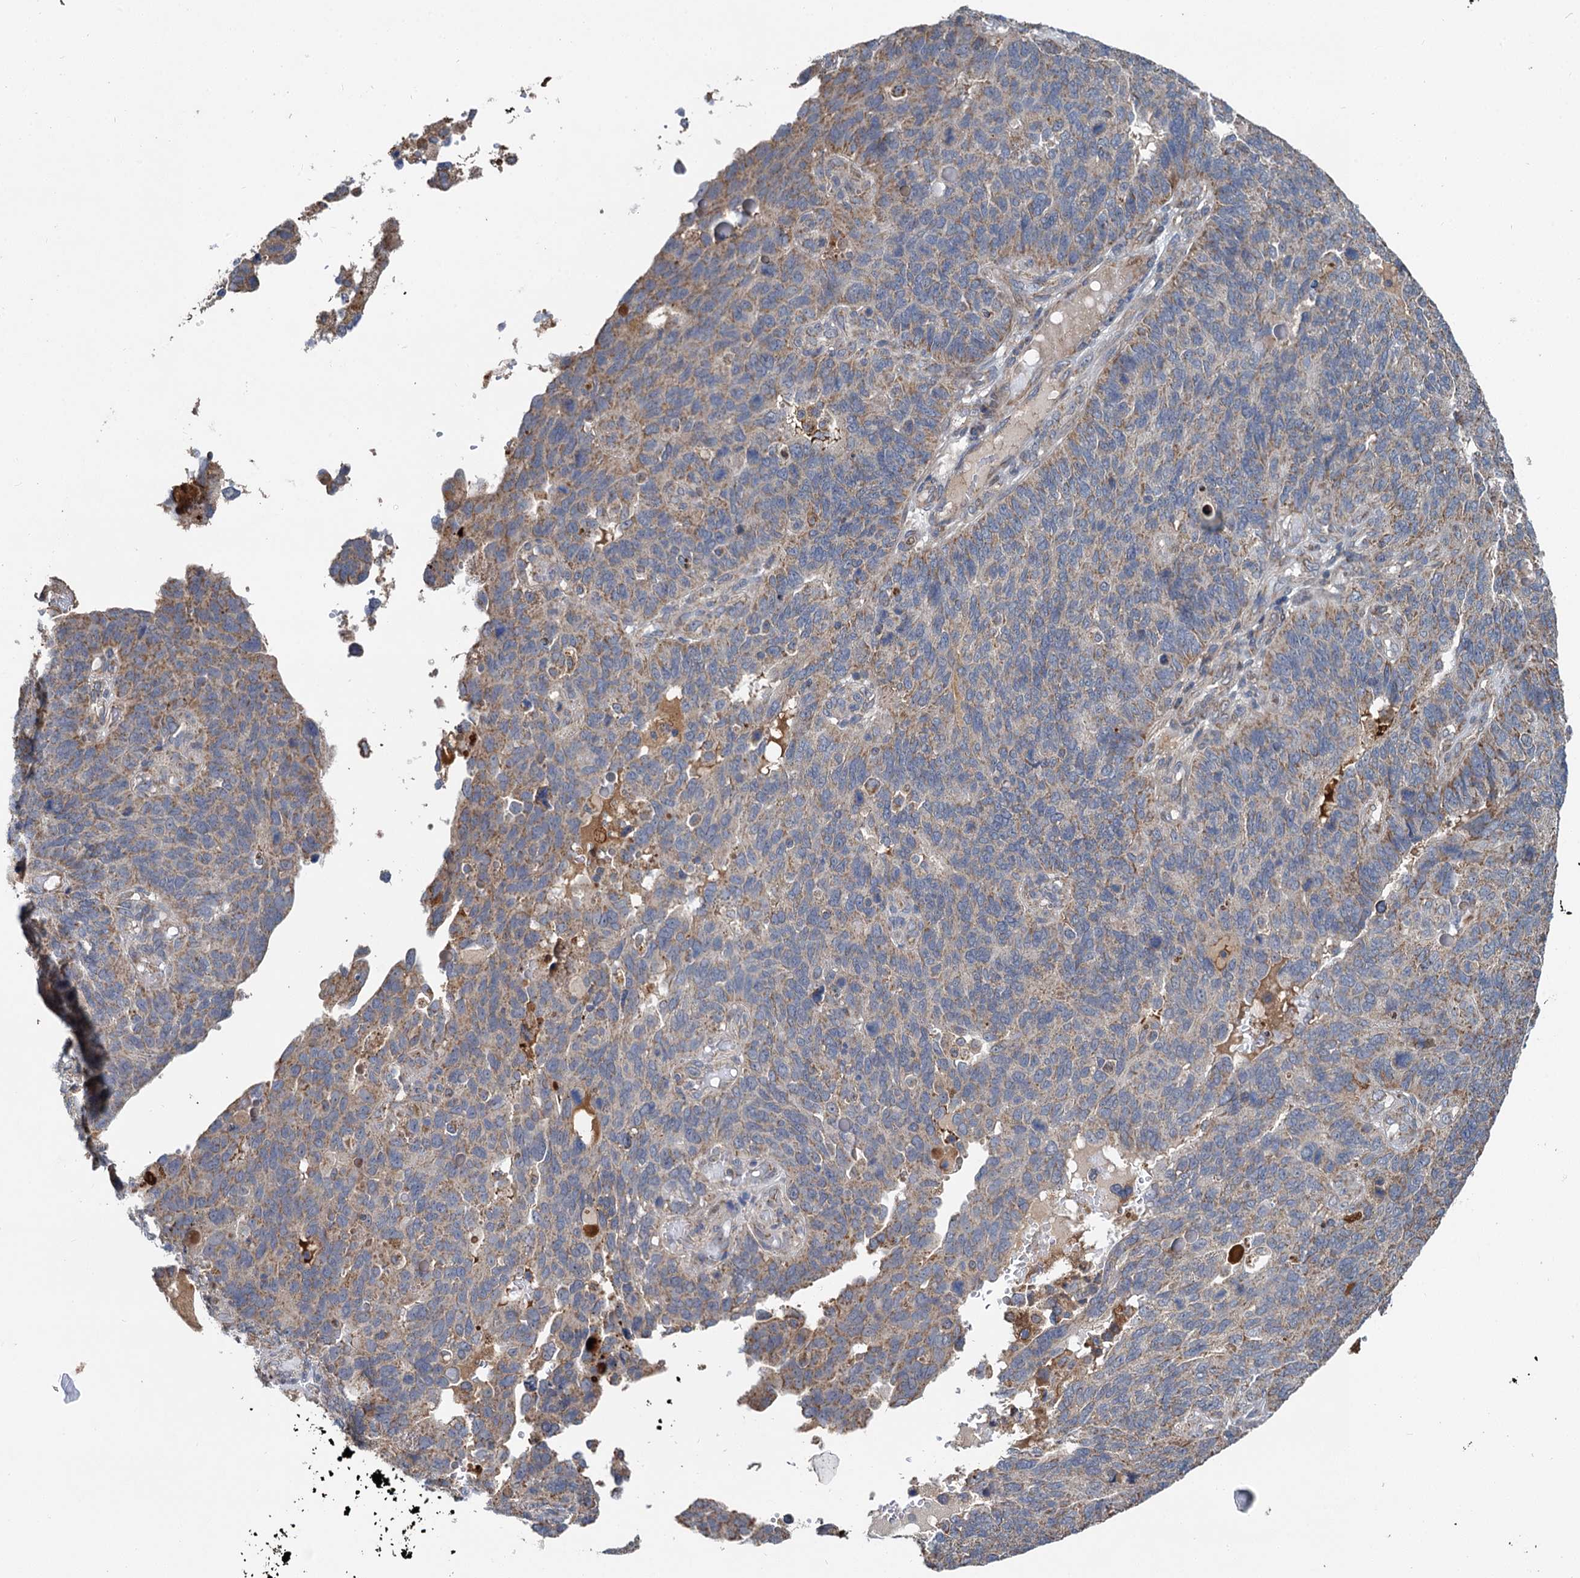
{"staining": {"intensity": "moderate", "quantity": "<25%", "location": "cytoplasmic/membranous"}, "tissue": "endometrial cancer", "cell_type": "Tumor cells", "image_type": "cancer", "snomed": [{"axis": "morphology", "description": "Adenocarcinoma, NOS"}, {"axis": "topography", "description": "Endometrium"}], "caption": "This micrograph displays immunohistochemistry staining of endometrial cancer (adenocarcinoma), with low moderate cytoplasmic/membranous staining in approximately <25% of tumor cells.", "gene": "SPRYD3", "patient": {"sex": "female", "age": 66}}